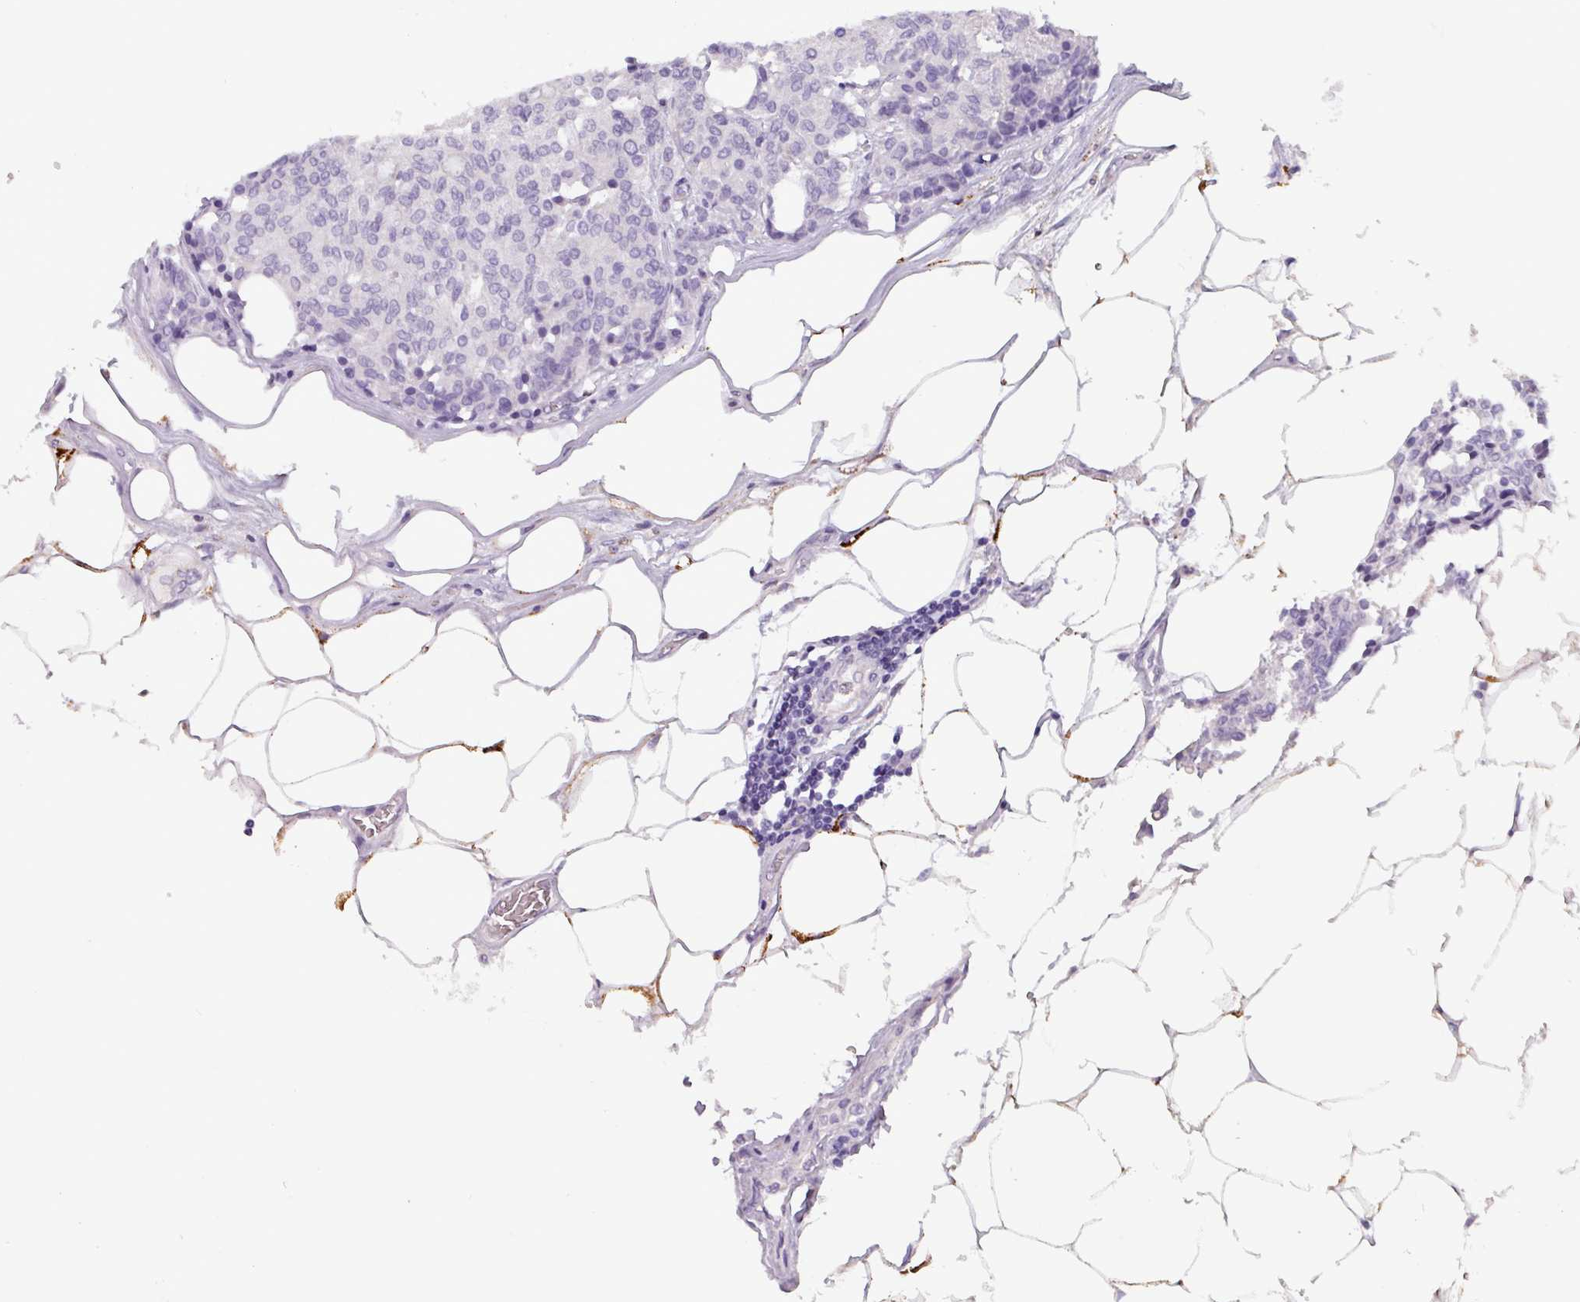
{"staining": {"intensity": "negative", "quantity": "none", "location": "none"}, "tissue": "carcinoid", "cell_type": "Tumor cells", "image_type": "cancer", "snomed": [{"axis": "morphology", "description": "Carcinoid, malignant, NOS"}, {"axis": "topography", "description": "Pancreas"}], "caption": "A histopathology image of carcinoid (malignant) stained for a protein shows no brown staining in tumor cells.", "gene": "ZNF667", "patient": {"sex": "female", "age": 54}}